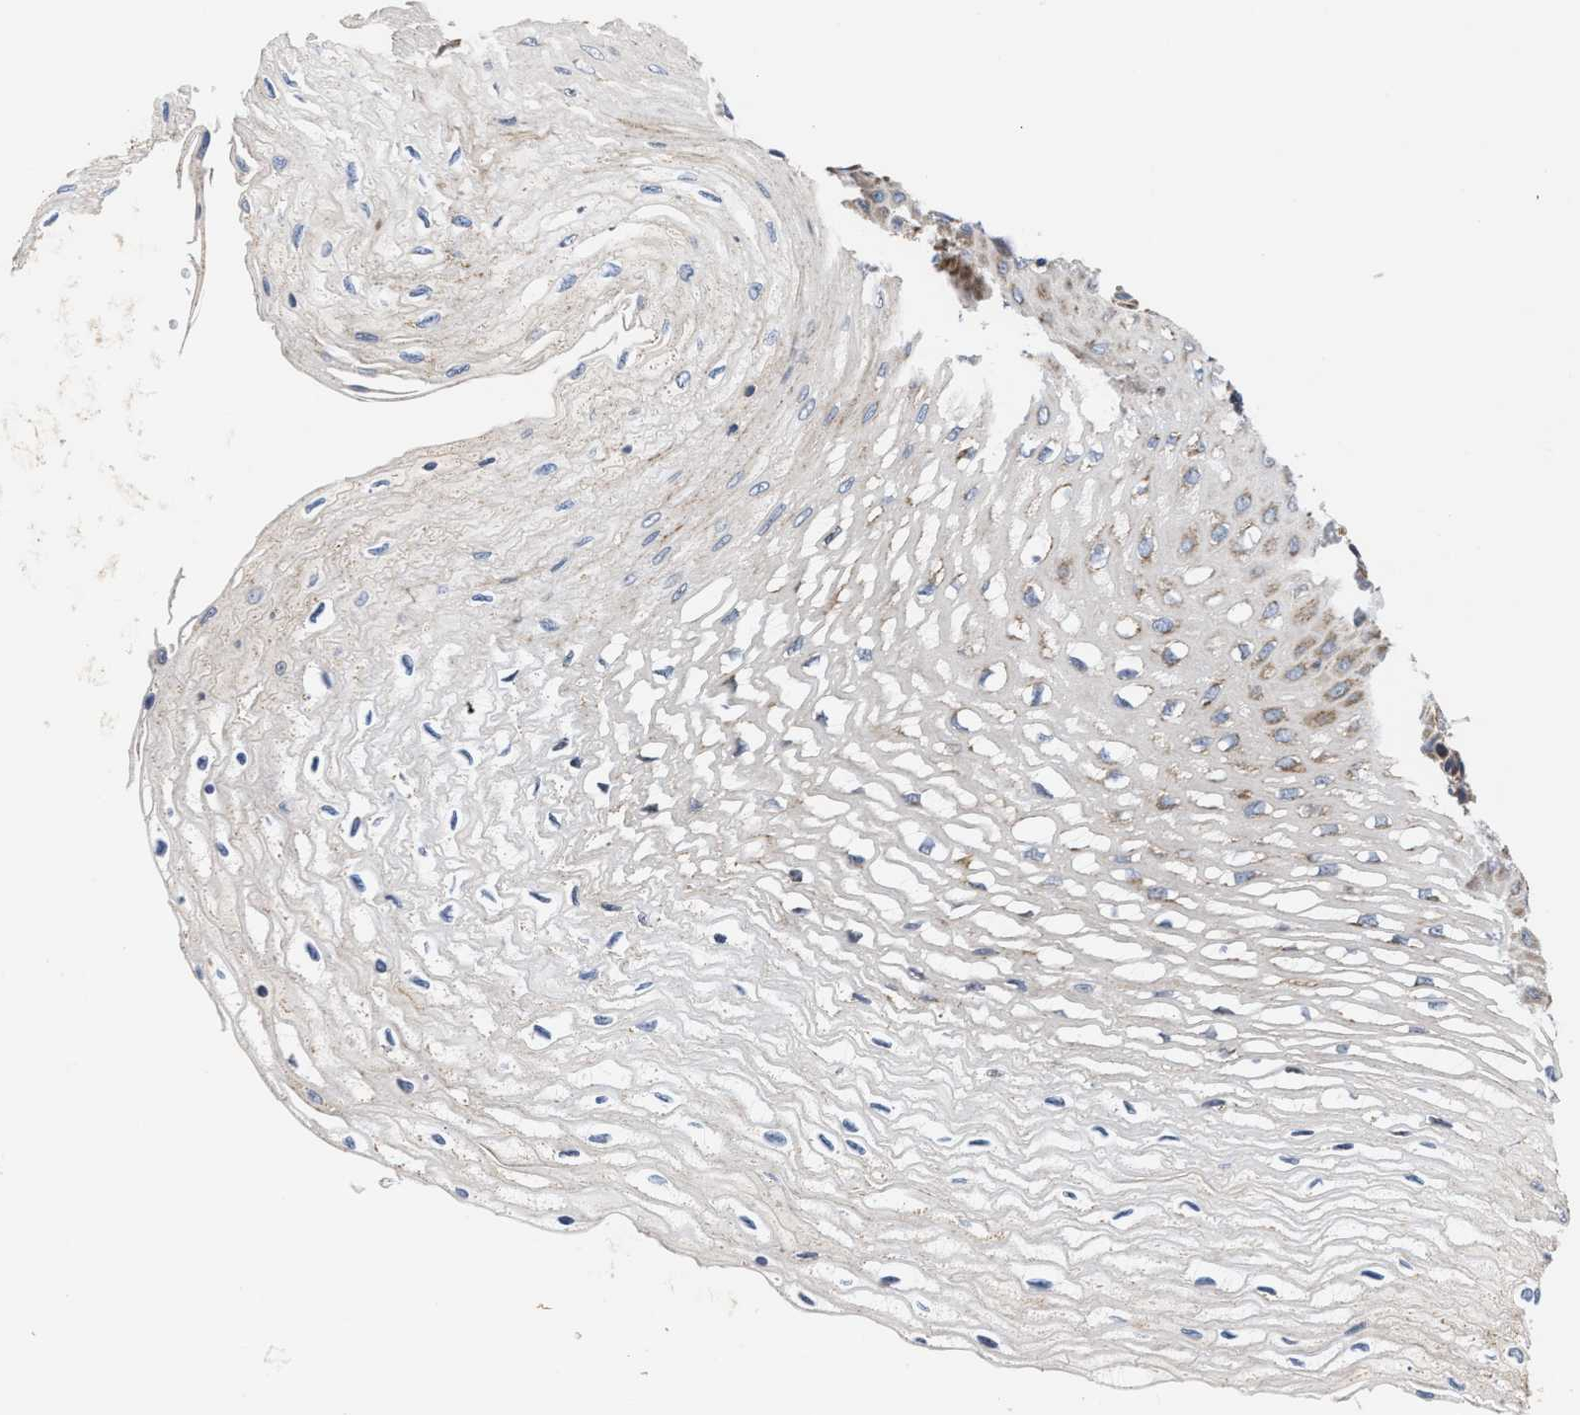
{"staining": {"intensity": "moderate", "quantity": "<25%", "location": "cytoplasmic/membranous"}, "tissue": "esophagus", "cell_type": "Squamous epithelial cells", "image_type": "normal", "snomed": [{"axis": "morphology", "description": "Normal tissue, NOS"}, {"axis": "topography", "description": "Esophagus"}], "caption": "Brown immunohistochemical staining in normal human esophagus exhibits moderate cytoplasmic/membranous positivity in about <25% of squamous epithelial cells.", "gene": "MALSU1", "patient": {"sex": "female", "age": 72}}